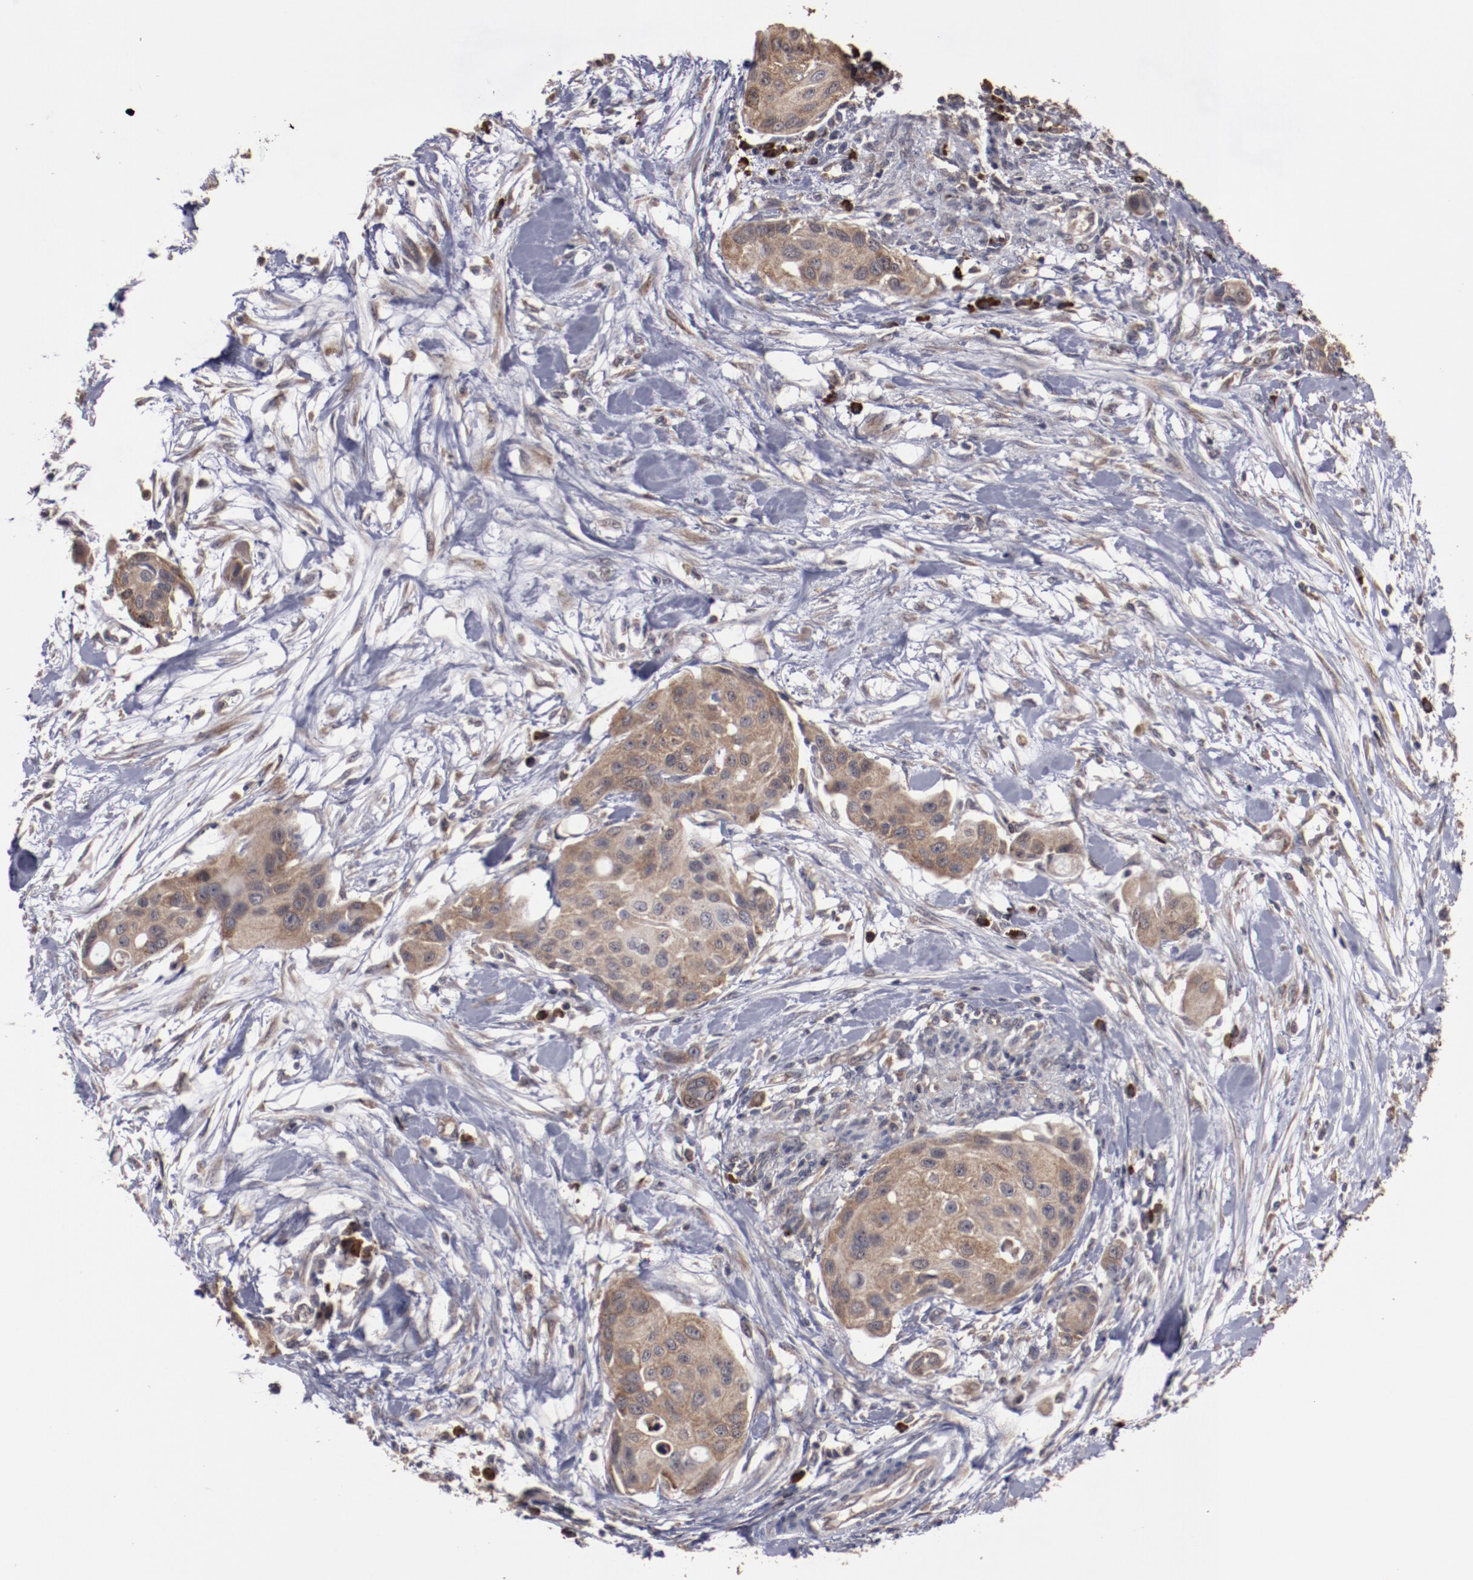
{"staining": {"intensity": "moderate", "quantity": ">75%", "location": "cytoplasmic/membranous"}, "tissue": "pancreatic cancer", "cell_type": "Tumor cells", "image_type": "cancer", "snomed": [{"axis": "morphology", "description": "Adenocarcinoma, NOS"}, {"axis": "topography", "description": "Pancreas"}], "caption": "This micrograph reveals immunohistochemistry (IHC) staining of adenocarcinoma (pancreatic), with medium moderate cytoplasmic/membranous expression in about >75% of tumor cells.", "gene": "RPS4Y1", "patient": {"sex": "female", "age": 60}}